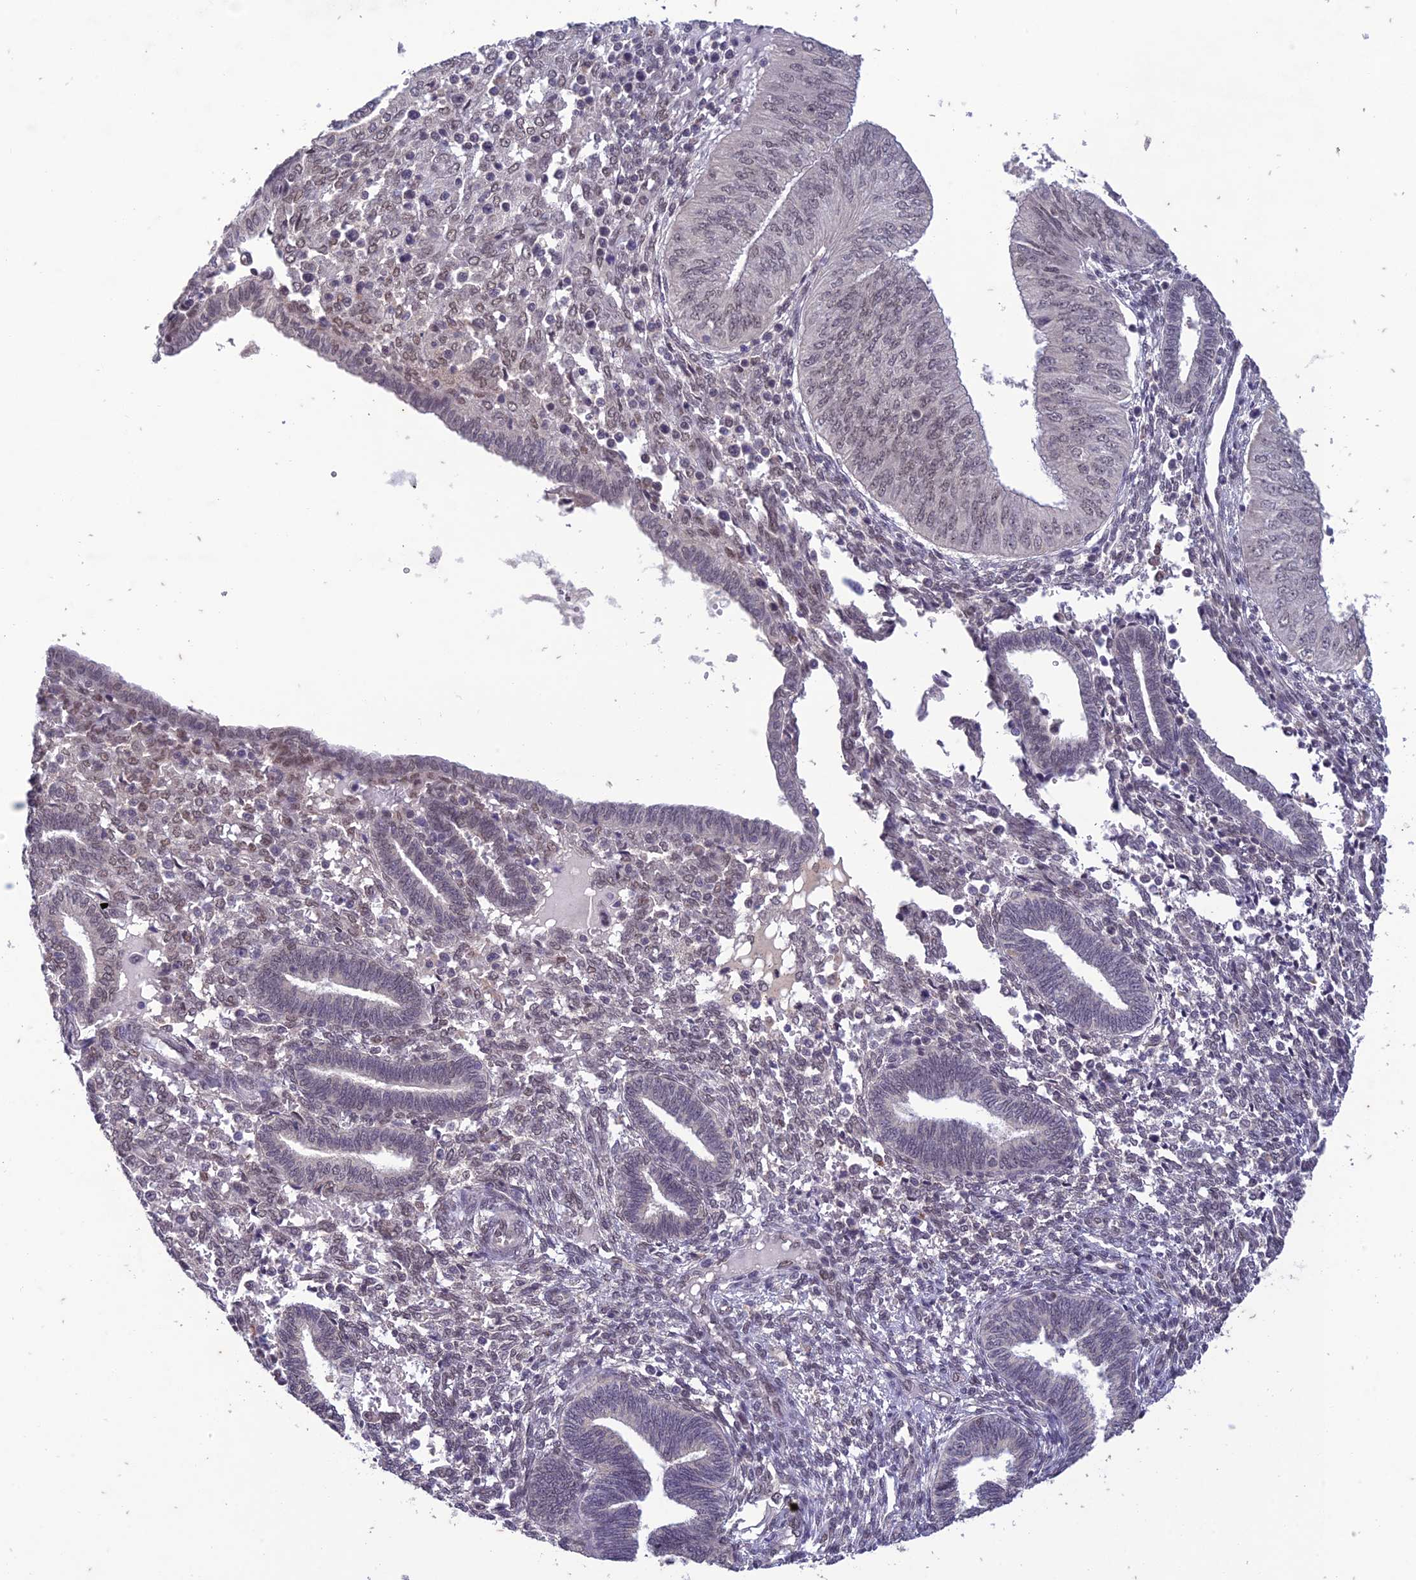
{"staining": {"intensity": "weak", "quantity": "<25%", "location": "nuclear"}, "tissue": "endometrial cancer", "cell_type": "Tumor cells", "image_type": "cancer", "snomed": [{"axis": "morphology", "description": "Normal tissue, NOS"}, {"axis": "morphology", "description": "Adenocarcinoma, NOS"}, {"axis": "topography", "description": "Endometrium"}], "caption": "This image is of endometrial adenocarcinoma stained with IHC to label a protein in brown with the nuclei are counter-stained blue. There is no positivity in tumor cells.", "gene": "POP4", "patient": {"sex": "female", "age": 53}}